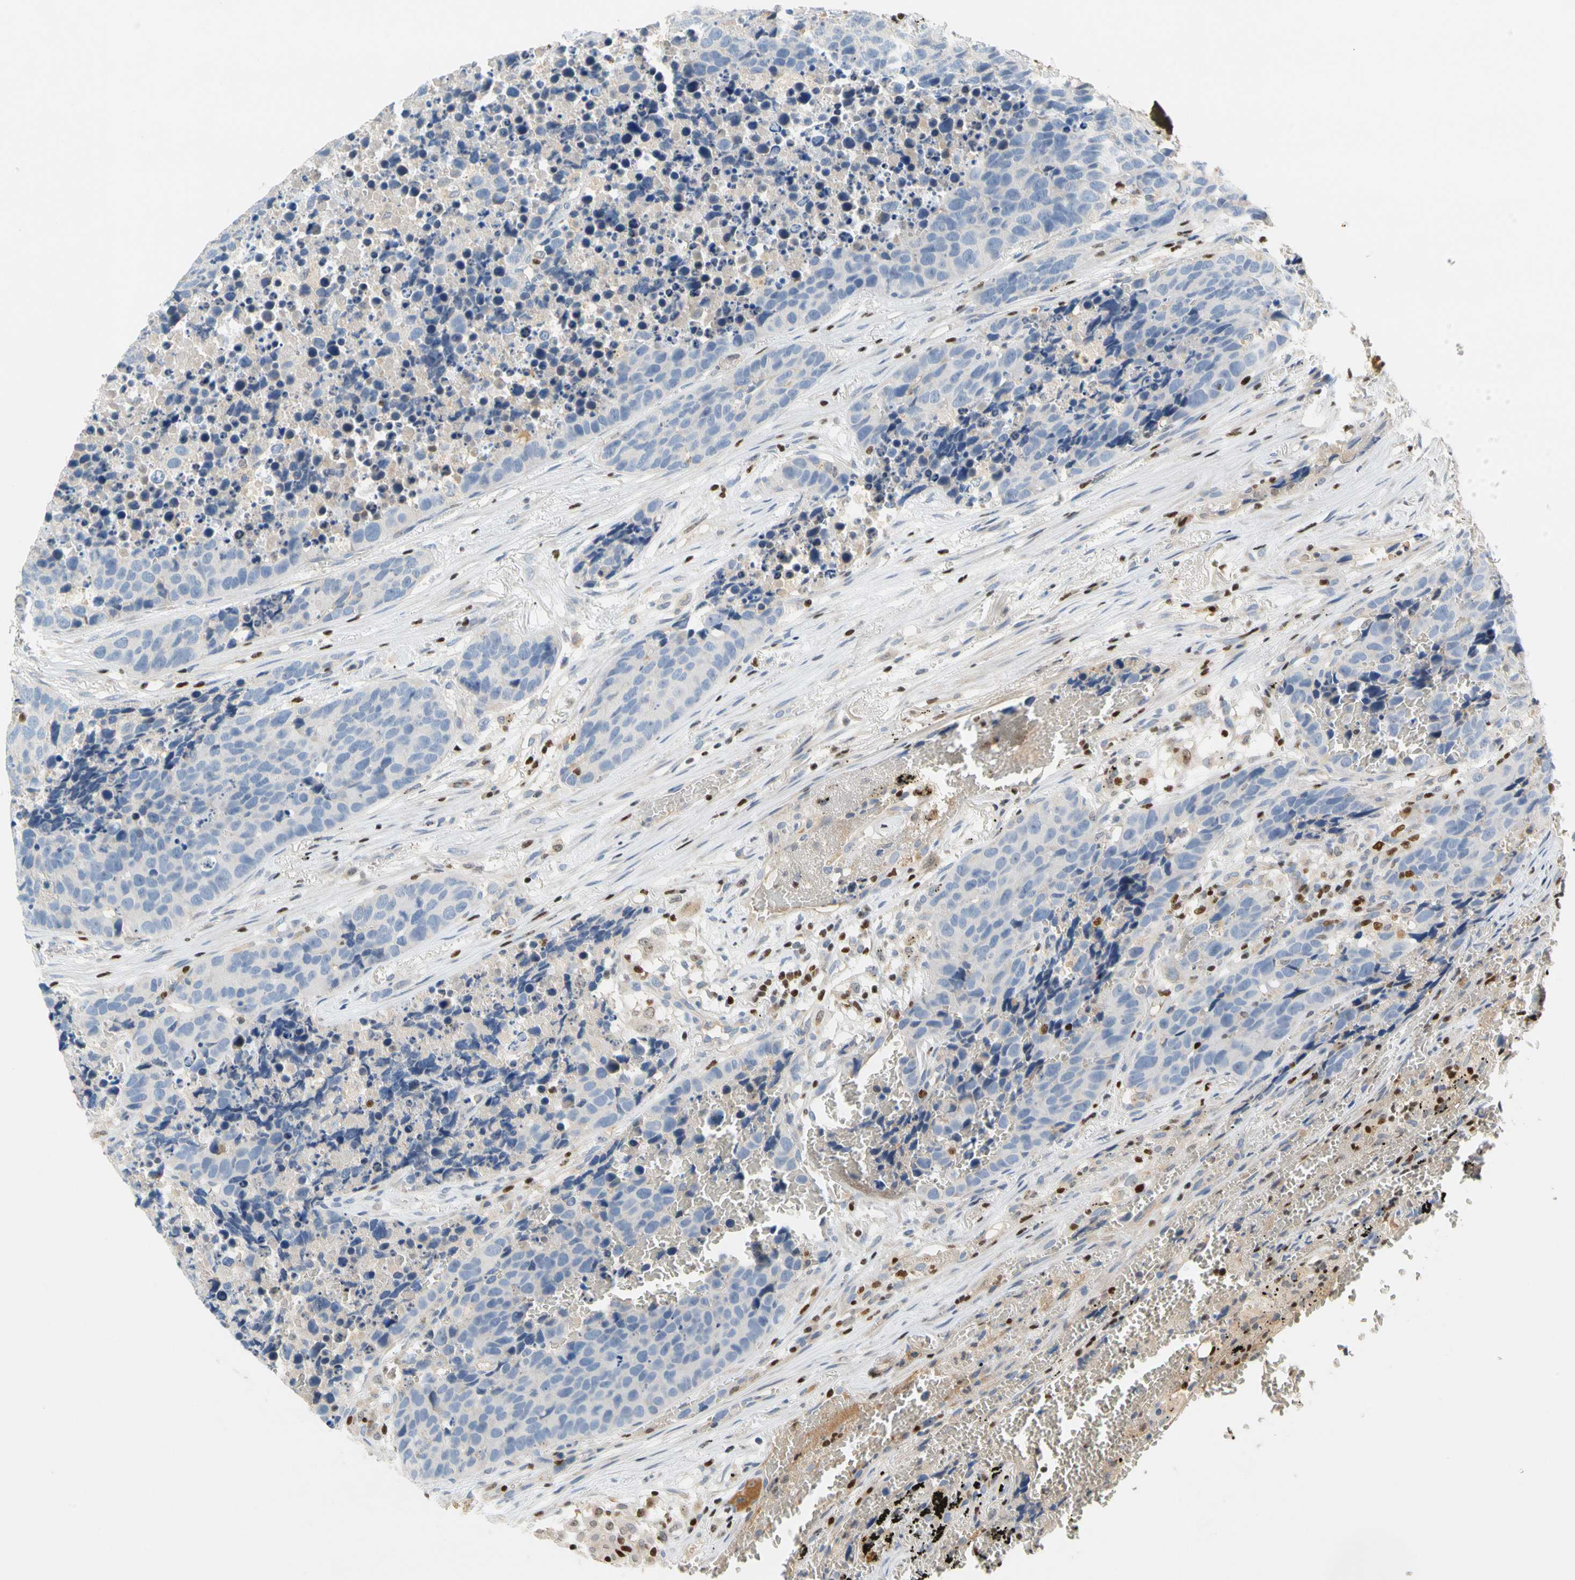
{"staining": {"intensity": "negative", "quantity": "none", "location": "none"}, "tissue": "carcinoid", "cell_type": "Tumor cells", "image_type": "cancer", "snomed": [{"axis": "morphology", "description": "Carcinoid, malignant, NOS"}, {"axis": "topography", "description": "Lung"}], "caption": "Tumor cells are negative for brown protein staining in carcinoid (malignant).", "gene": "SP140", "patient": {"sex": "male", "age": 60}}